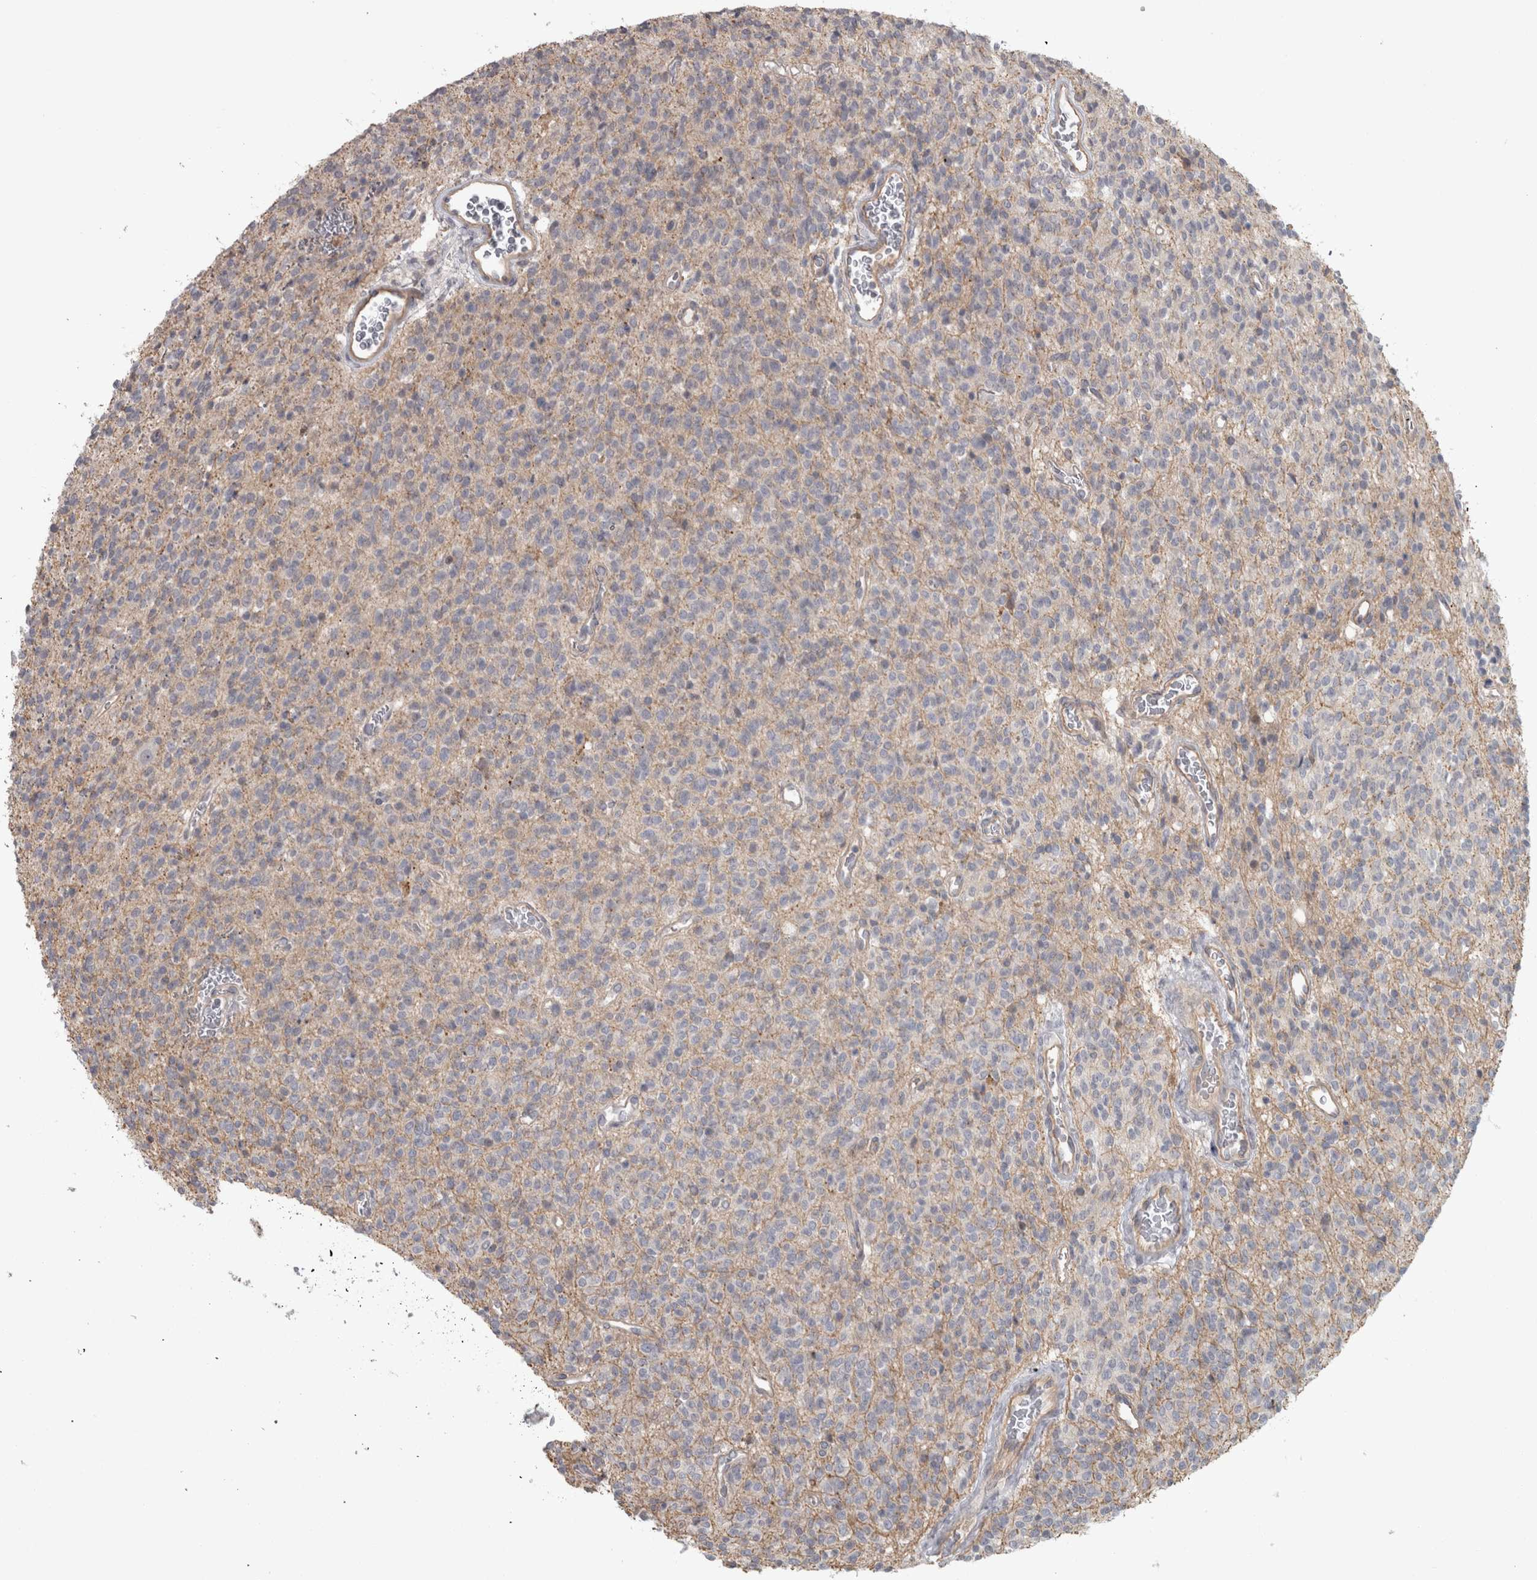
{"staining": {"intensity": "negative", "quantity": "none", "location": "none"}, "tissue": "glioma", "cell_type": "Tumor cells", "image_type": "cancer", "snomed": [{"axis": "morphology", "description": "Glioma, malignant, High grade"}, {"axis": "topography", "description": "Brain"}], "caption": "Image shows no significant protein positivity in tumor cells of glioma.", "gene": "PPP1R12B", "patient": {"sex": "male", "age": 34}}